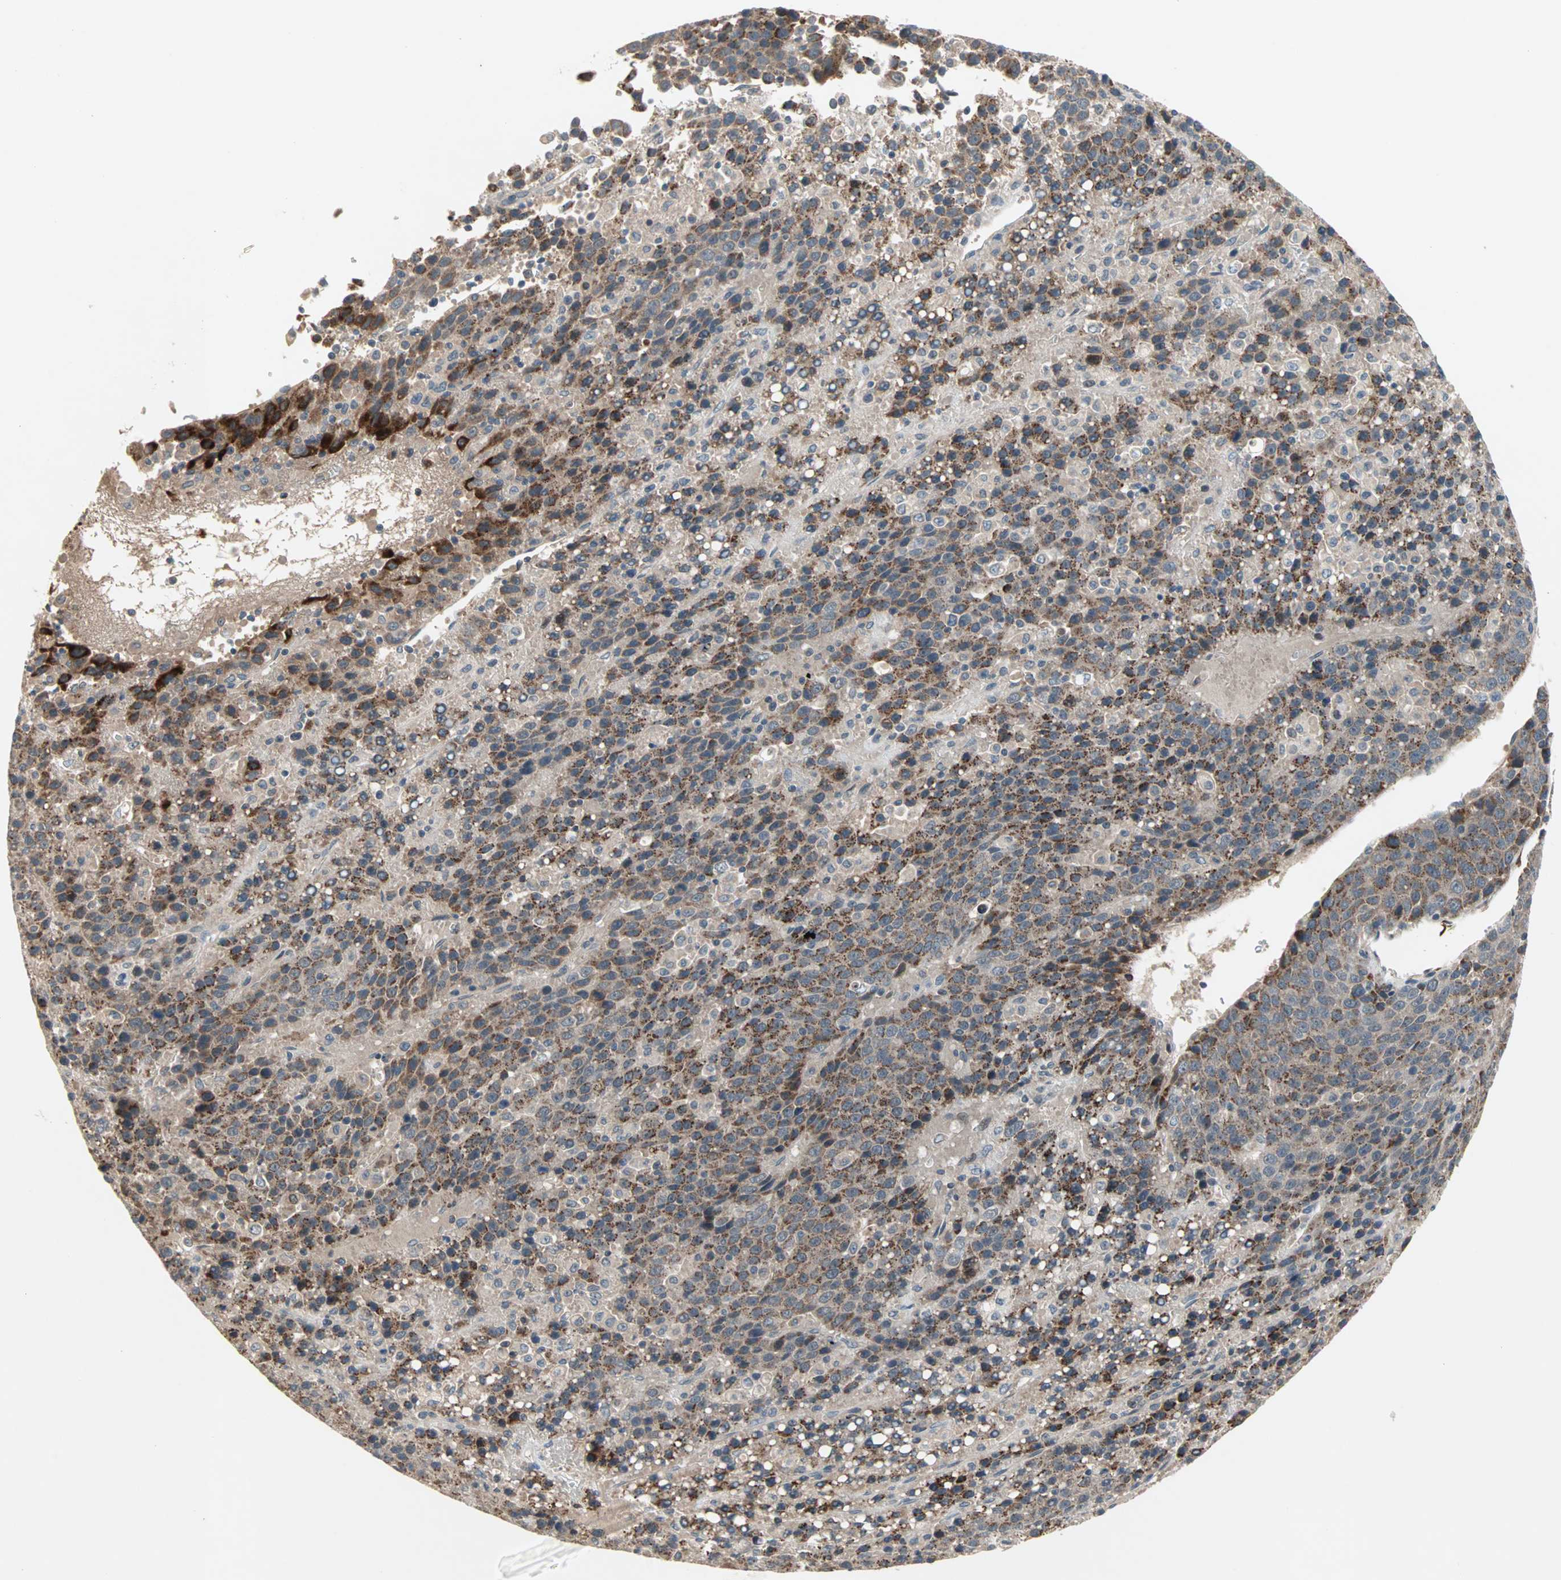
{"staining": {"intensity": "moderate", "quantity": "25%-75%", "location": "cytoplasmic/membranous"}, "tissue": "liver cancer", "cell_type": "Tumor cells", "image_type": "cancer", "snomed": [{"axis": "morphology", "description": "Carcinoma, Hepatocellular, NOS"}, {"axis": "topography", "description": "Liver"}], "caption": "Immunohistochemical staining of liver cancer shows moderate cytoplasmic/membranous protein staining in approximately 25%-75% of tumor cells. (DAB (3,3'-diaminobenzidine) IHC, brown staining for protein, blue staining for nuclei).", "gene": "PROS1", "patient": {"sex": "female", "age": 53}}